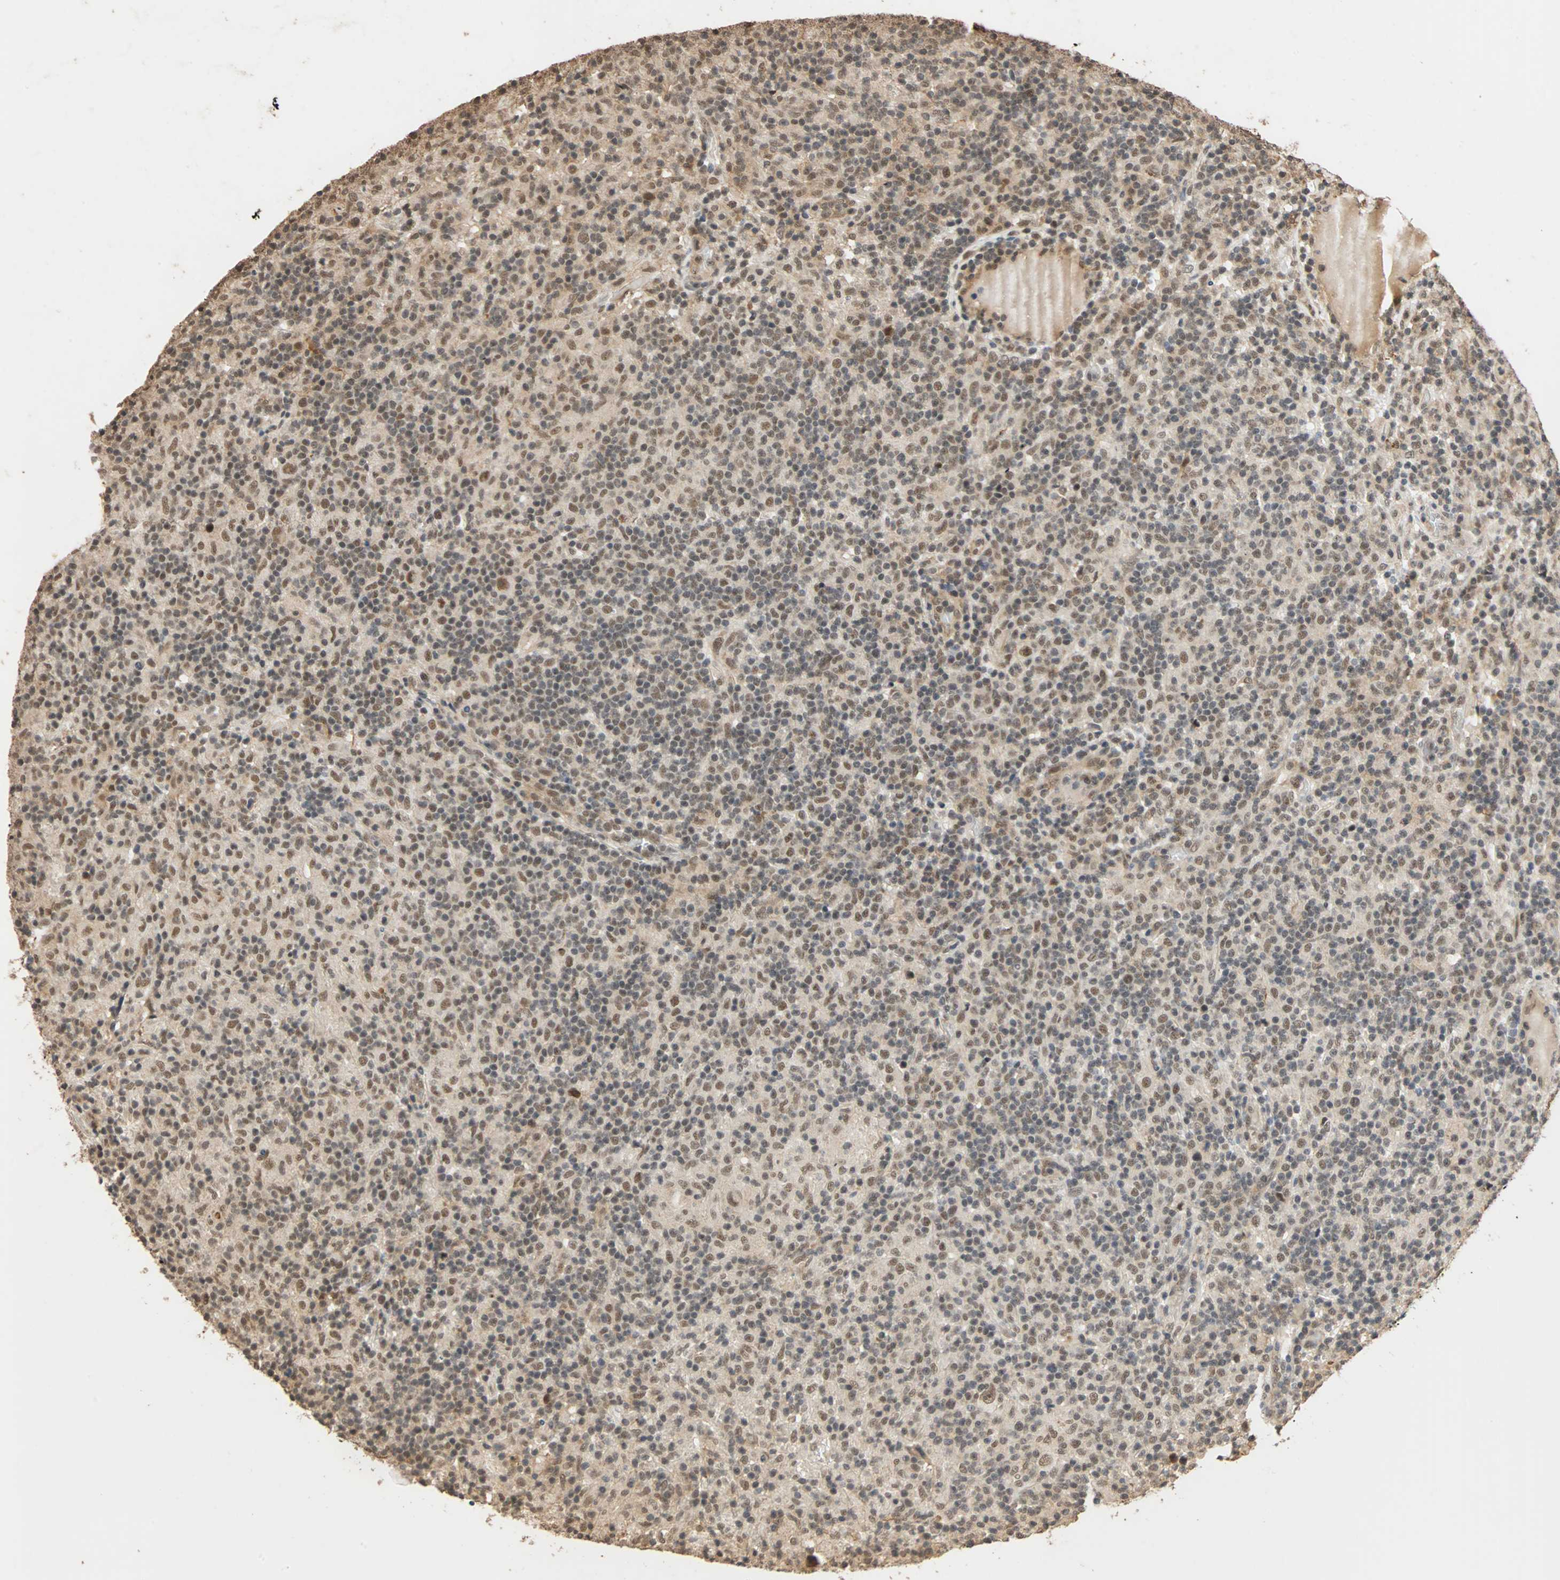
{"staining": {"intensity": "moderate", "quantity": ">75%", "location": "nuclear"}, "tissue": "lymphoma", "cell_type": "Tumor cells", "image_type": "cancer", "snomed": [{"axis": "morphology", "description": "Hodgkin's disease, NOS"}, {"axis": "topography", "description": "Lymph node"}], "caption": "This is a micrograph of immunohistochemistry staining of Hodgkin's disease, which shows moderate expression in the nuclear of tumor cells.", "gene": "CDC5L", "patient": {"sex": "male", "age": 70}}